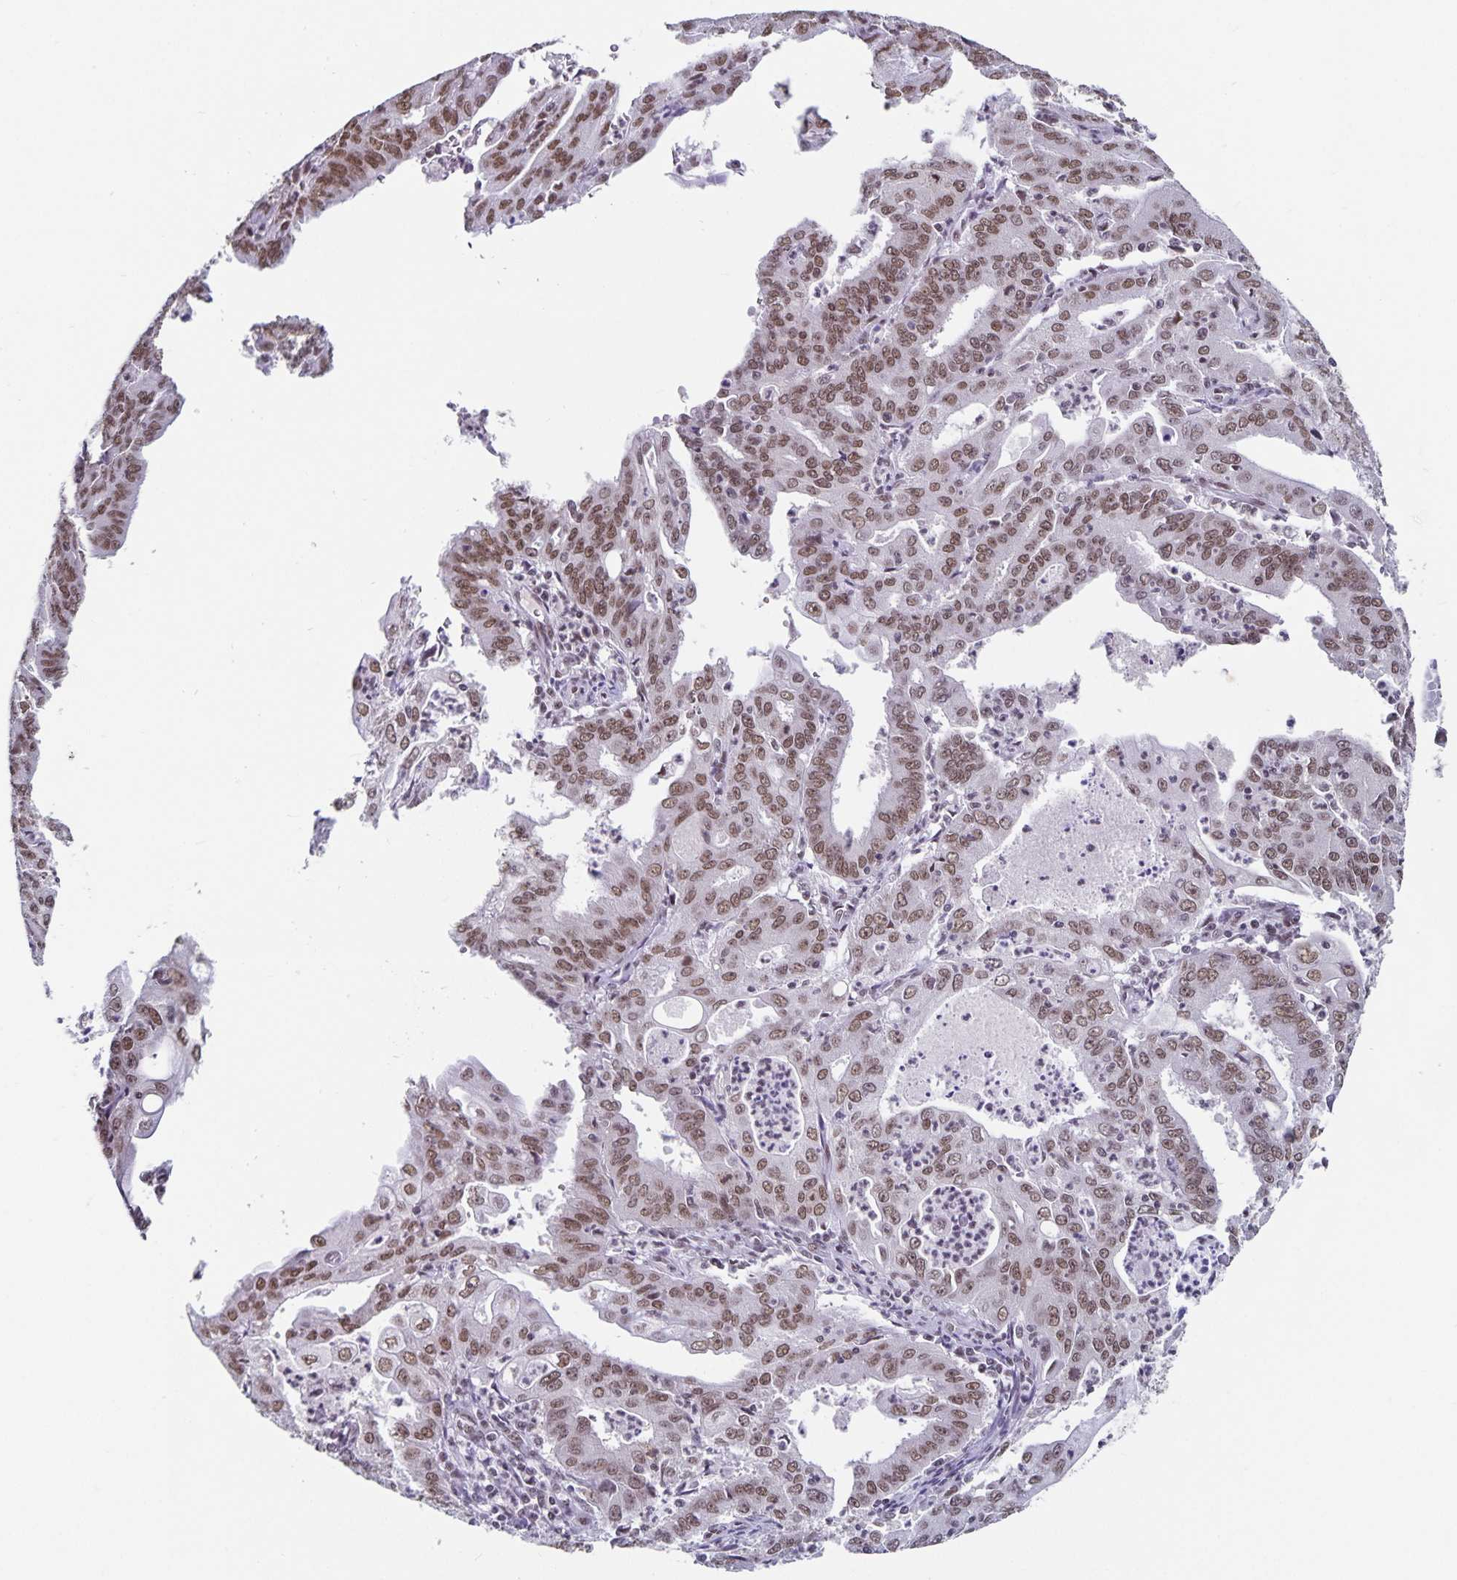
{"staining": {"intensity": "moderate", "quantity": ">75%", "location": "nuclear"}, "tissue": "cervical cancer", "cell_type": "Tumor cells", "image_type": "cancer", "snomed": [{"axis": "morphology", "description": "Adenocarcinoma, NOS"}, {"axis": "topography", "description": "Cervix"}], "caption": "IHC of cervical cancer displays medium levels of moderate nuclear staining in approximately >75% of tumor cells.", "gene": "PBX2", "patient": {"sex": "female", "age": 56}}